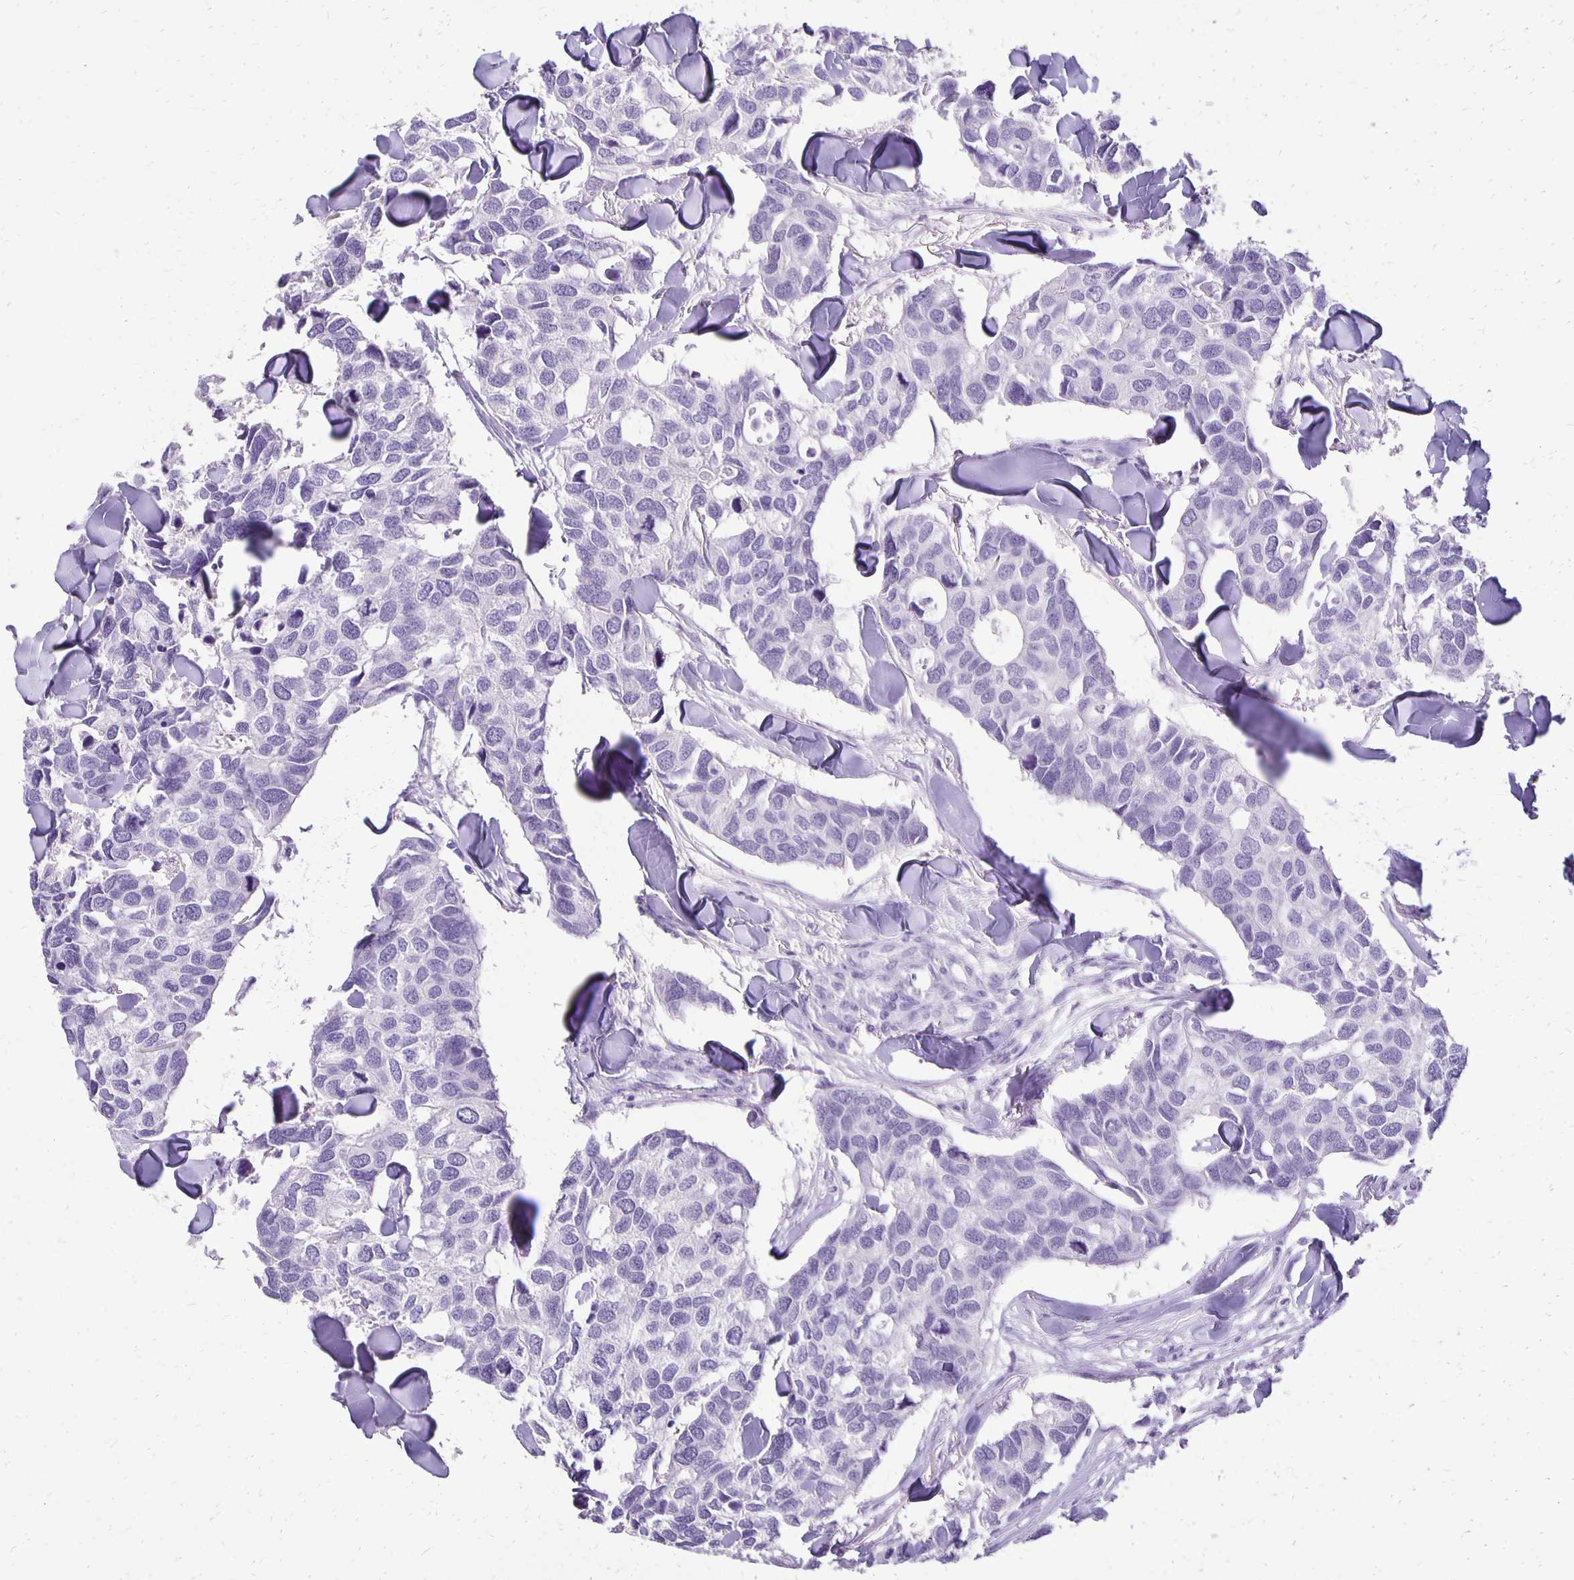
{"staining": {"intensity": "negative", "quantity": "none", "location": "none"}, "tissue": "breast cancer", "cell_type": "Tumor cells", "image_type": "cancer", "snomed": [{"axis": "morphology", "description": "Duct carcinoma"}, {"axis": "topography", "description": "Breast"}], "caption": "DAB (3,3'-diaminobenzidine) immunohistochemical staining of breast cancer (invasive ductal carcinoma) reveals no significant expression in tumor cells.", "gene": "ANKRD45", "patient": {"sex": "female", "age": 83}}